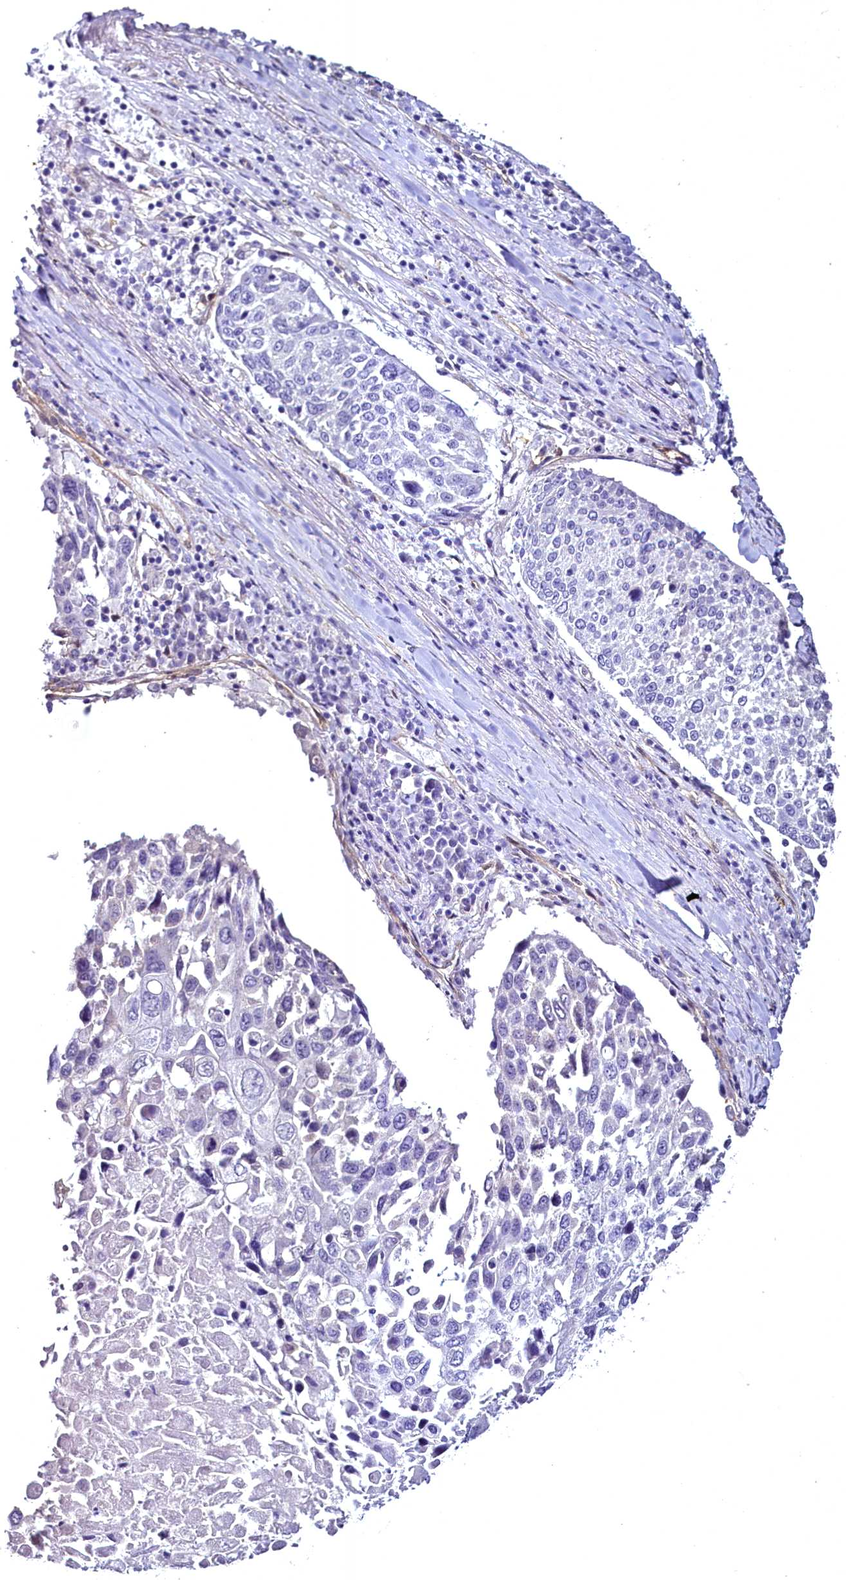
{"staining": {"intensity": "negative", "quantity": "none", "location": "none"}, "tissue": "lung cancer", "cell_type": "Tumor cells", "image_type": "cancer", "snomed": [{"axis": "morphology", "description": "Squamous cell carcinoma, NOS"}, {"axis": "topography", "description": "Lung"}], "caption": "Protein analysis of squamous cell carcinoma (lung) demonstrates no significant staining in tumor cells.", "gene": "STXBP1", "patient": {"sex": "male", "age": 65}}